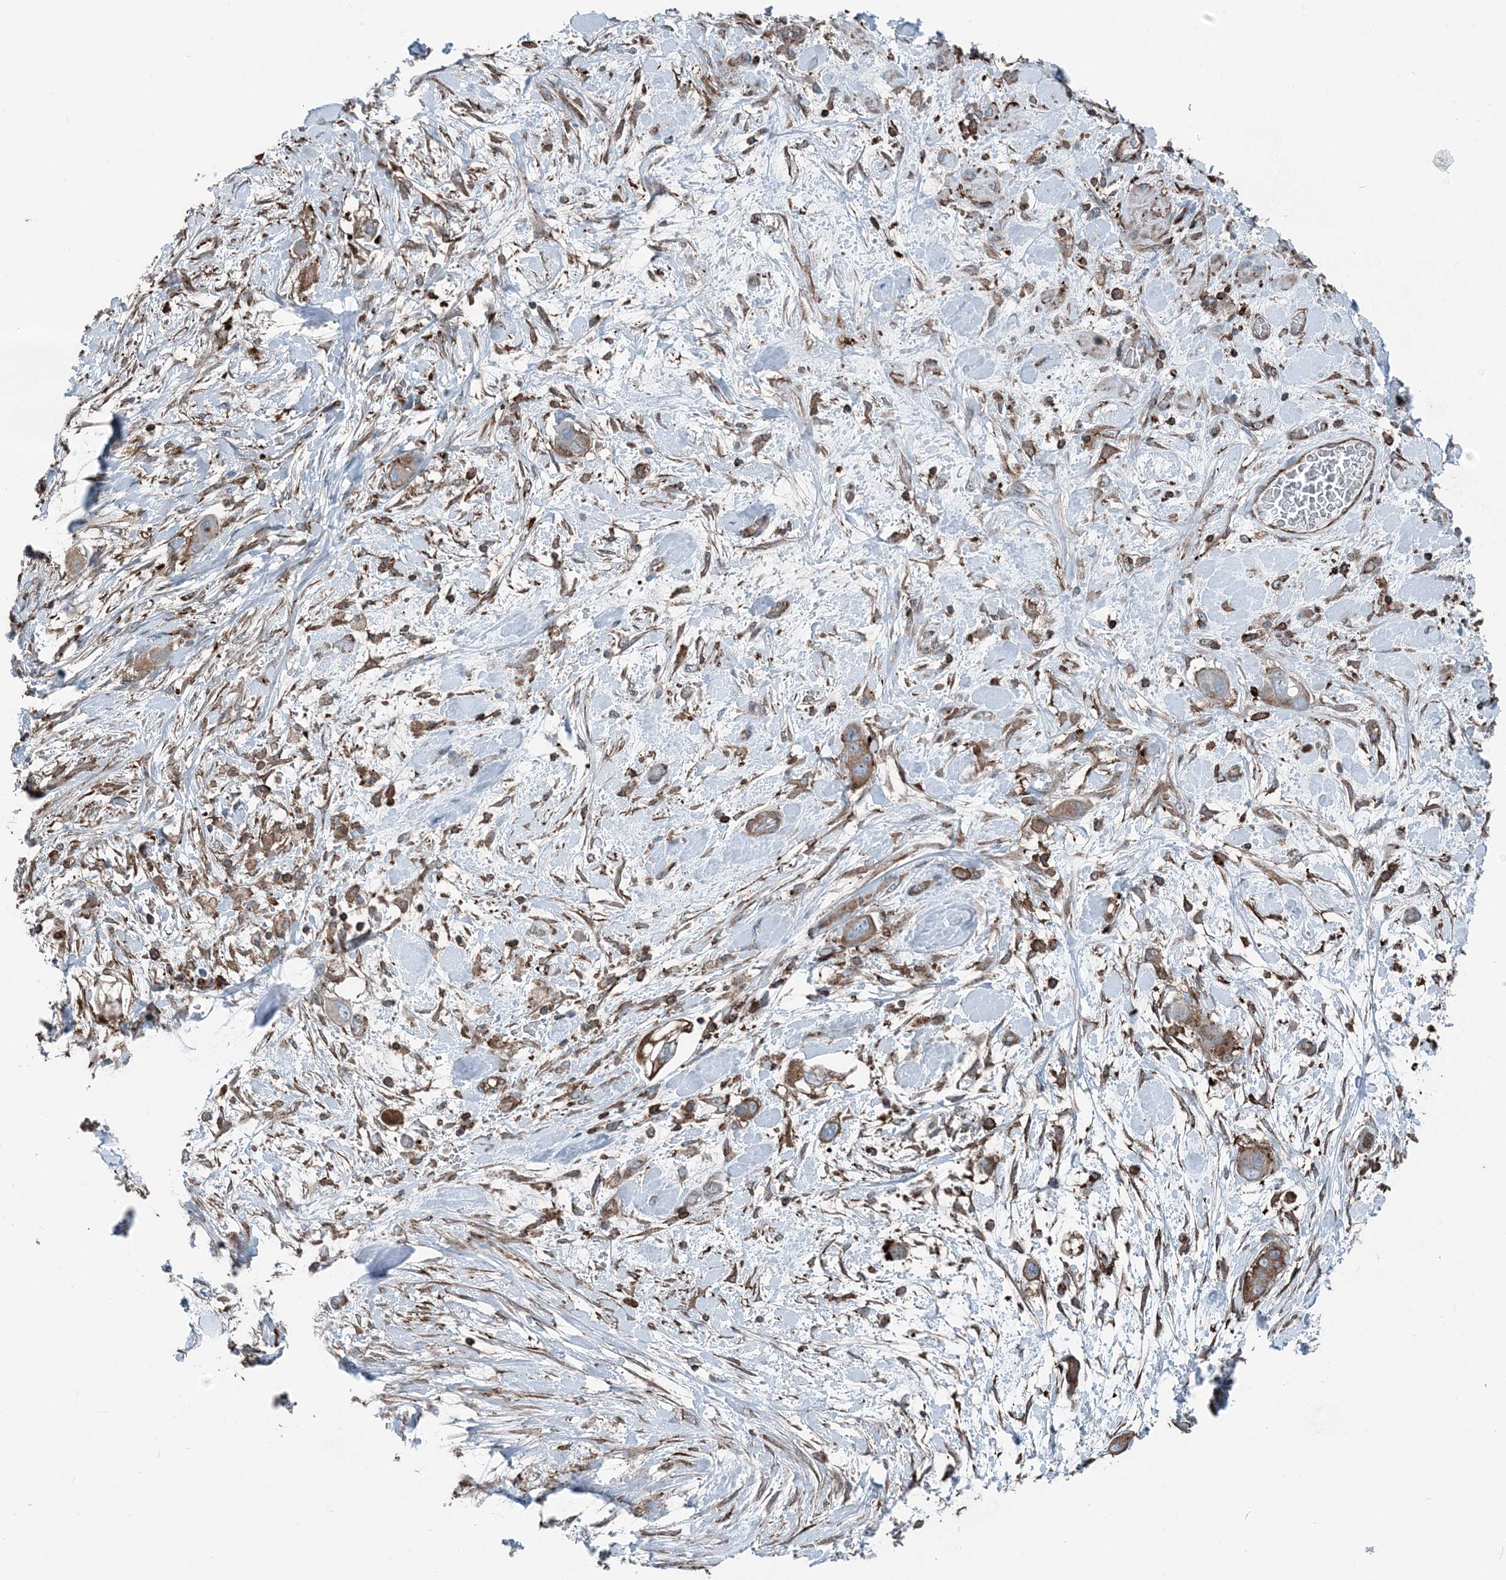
{"staining": {"intensity": "strong", "quantity": ">75%", "location": "cytoplasmic/membranous"}, "tissue": "pancreatic cancer", "cell_type": "Tumor cells", "image_type": "cancer", "snomed": [{"axis": "morphology", "description": "Adenocarcinoma, NOS"}, {"axis": "topography", "description": "Pancreas"}], "caption": "DAB (3,3'-diaminobenzidine) immunohistochemical staining of human adenocarcinoma (pancreatic) reveals strong cytoplasmic/membranous protein staining in approximately >75% of tumor cells.", "gene": "CFL1", "patient": {"sex": "male", "age": 68}}